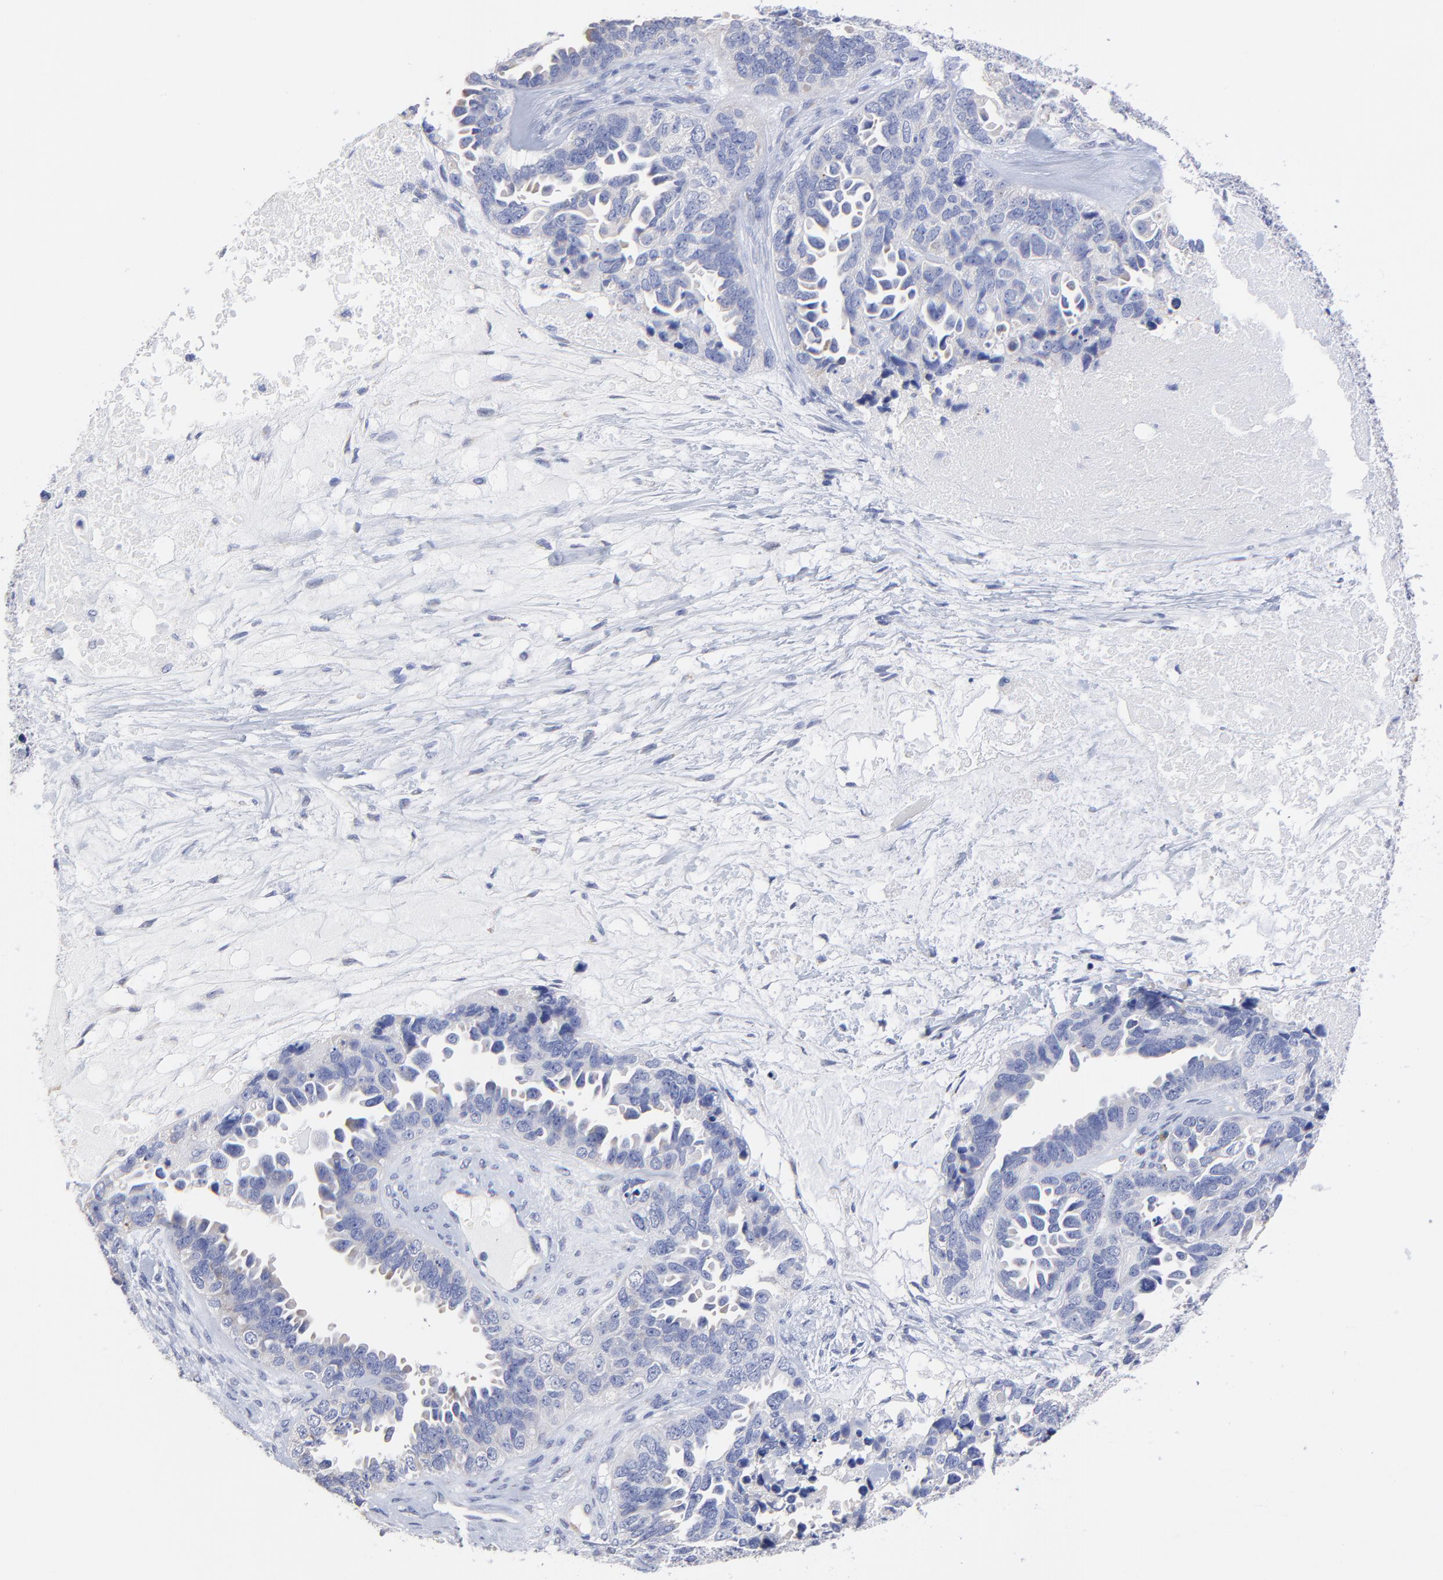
{"staining": {"intensity": "negative", "quantity": "none", "location": "none"}, "tissue": "ovarian cancer", "cell_type": "Tumor cells", "image_type": "cancer", "snomed": [{"axis": "morphology", "description": "Cystadenocarcinoma, serous, NOS"}, {"axis": "topography", "description": "Ovary"}], "caption": "This is an immunohistochemistry (IHC) image of human ovarian cancer (serous cystadenocarcinoma). There is no positivity in tumor cells.", "gene": "LAX1", "patient": {"sex": "female", "age": 82}}